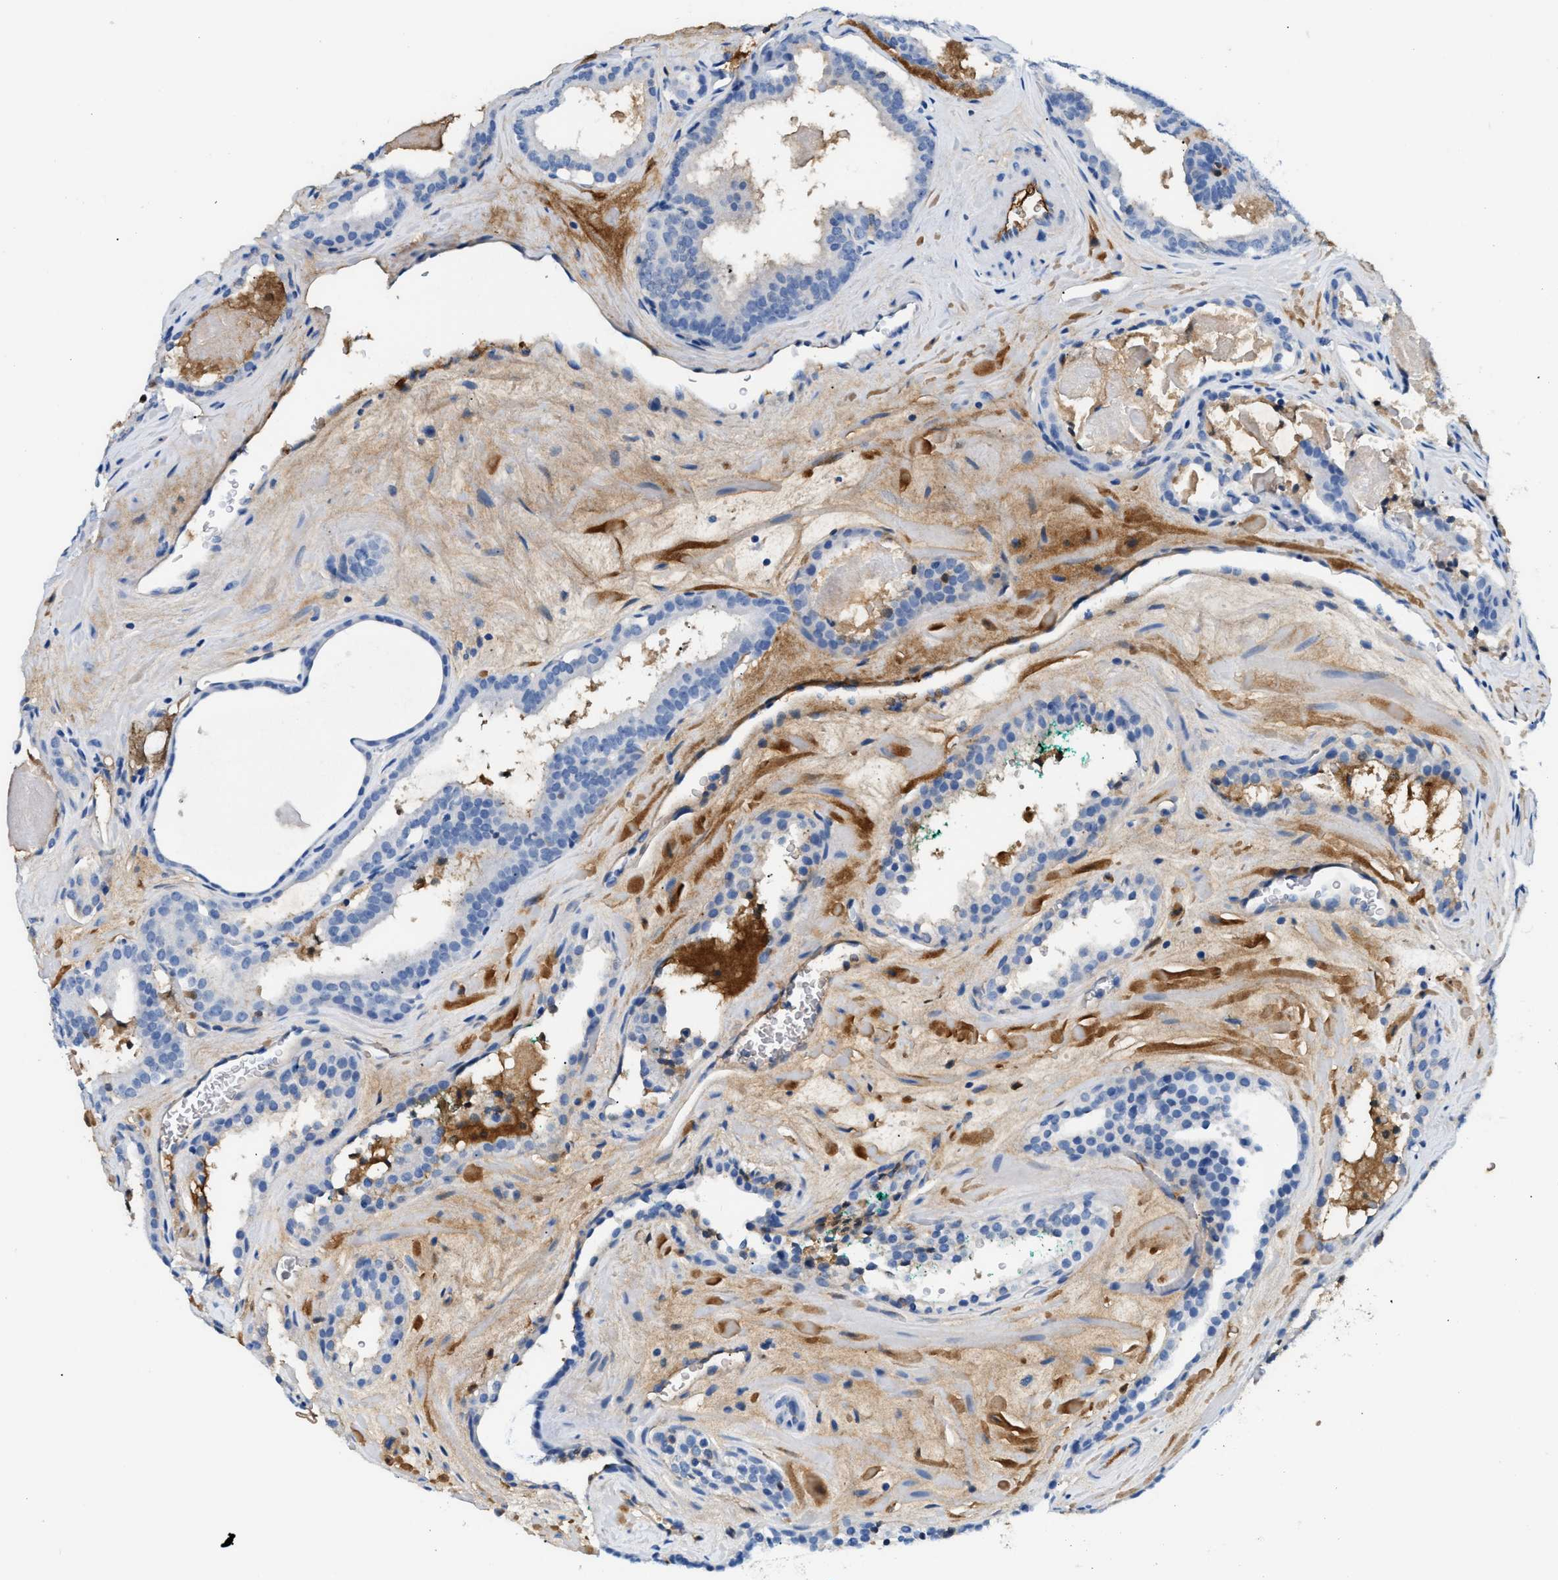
{"staining": {"intensity": "negative", "quantity": "none", "location": "none"}, "tissue": "prostate cancer", "cell_type": "Tumor cells", "image_type": "cancer", "snomed": [{"axis": "morphology", "description": "Adenocarcinoma, High grade"}, {"axis": "topography", "description": "Prostate"}], "caption": "Tumor cells are negative for brown protein staining in prostate adenocarcinoma (high-grade). (Stains: DAB immunohistochemistry (IHC) with hematoxylin counter stain, Microscopy: brightfield microscopy at high magnification).", "gene": "CFI", "patient": {"sex": "male", "age": 60}}